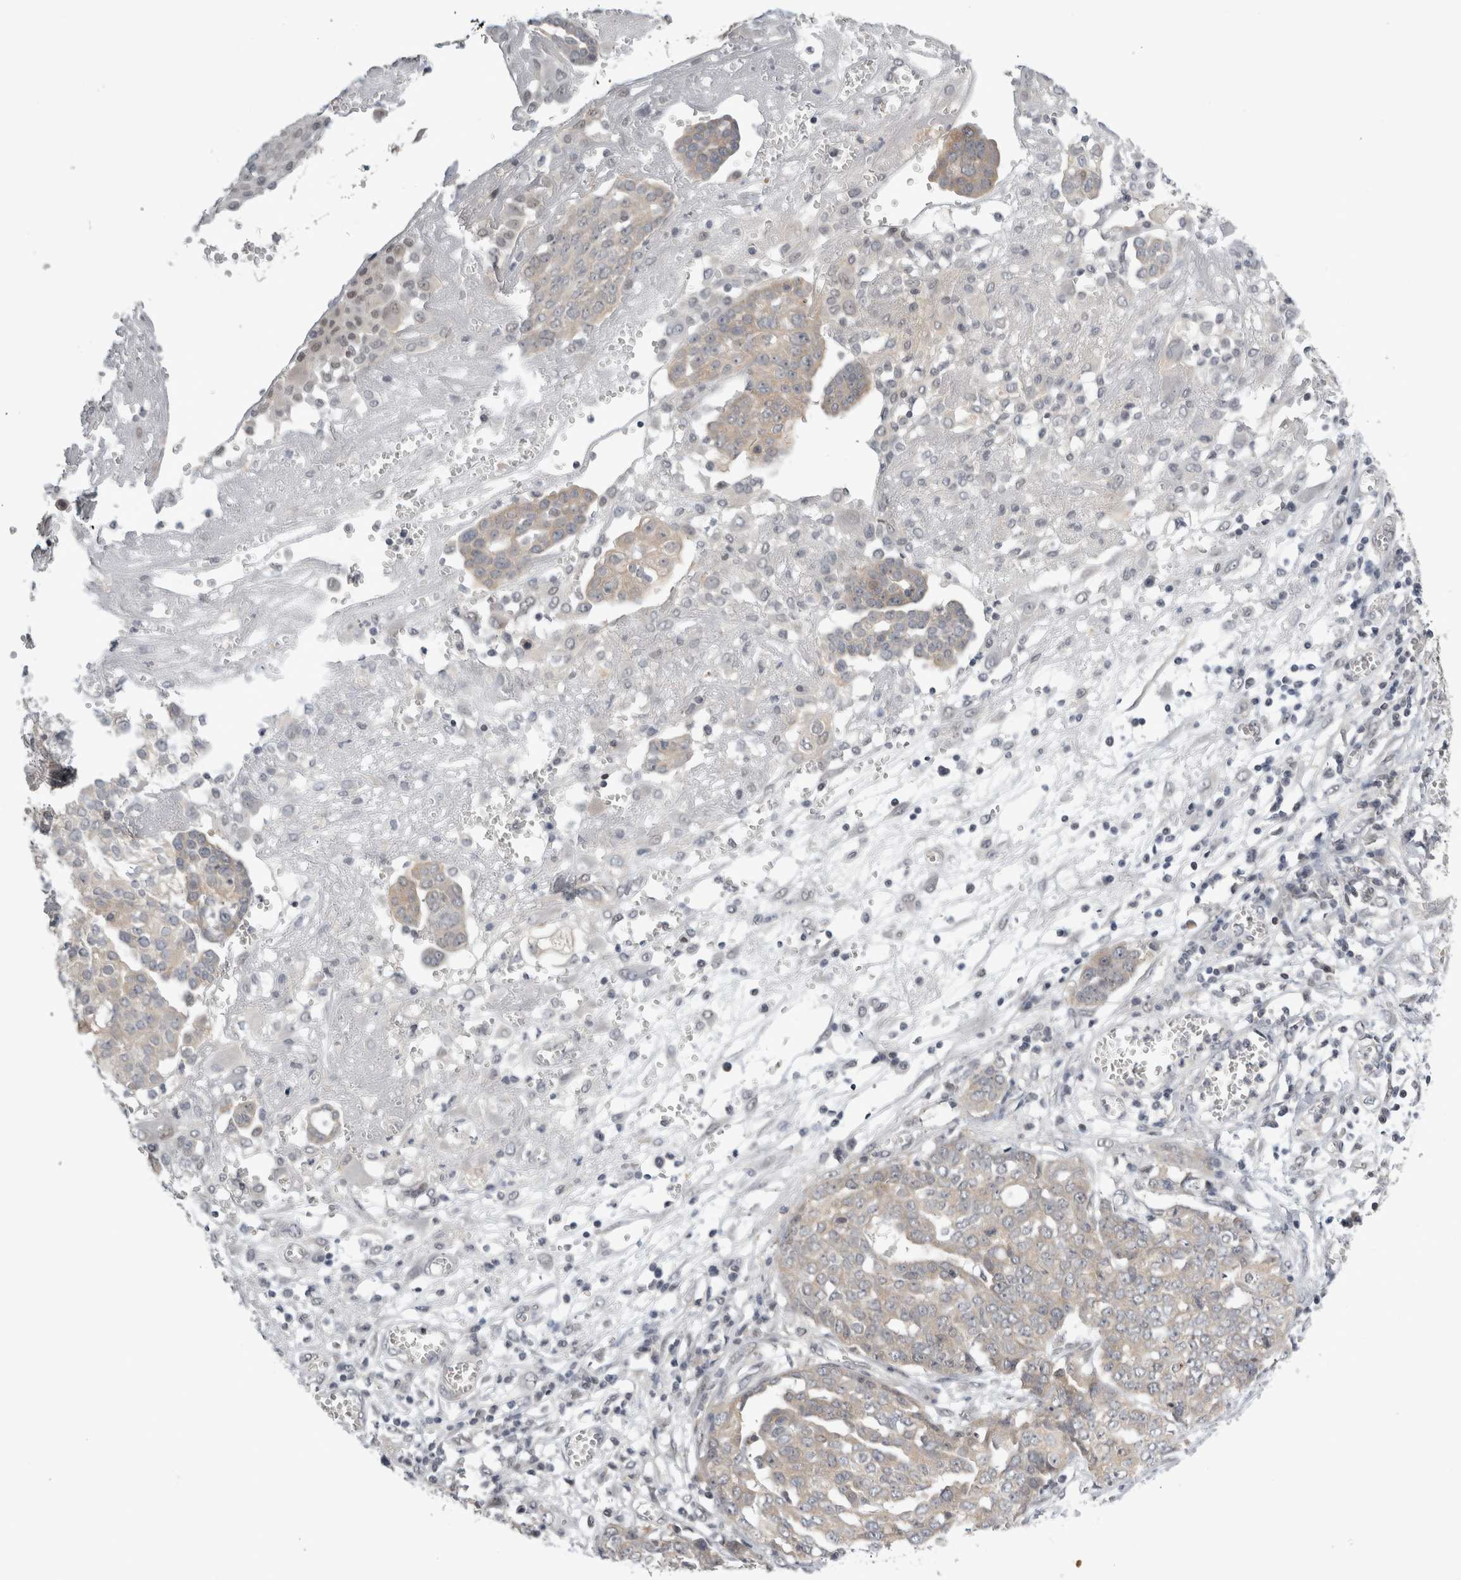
{"staining": {"intensity": "weak", "quantity": "25%-75%", "location": "cytoplasmic/membranous"}, "tissue": "ovarian cancer", "cell_type": "Tumor cells", "image_type": "cancer", "snomed": [{"axis": "morphology", "description": "Cystadenocarcinoma, serous, NOS"}, {"axis": "topography", "description": "Soft tissue"}, {"axis": "topography", "description": "Ovary"}], "caption": "Protein positivity by immunohistochemistry (IHC) displays weak cytoplasmic/membranous staining in approximately 25%-75% of tumor cells in ovarian cancer (serous cystadenocarcinoma).", "gene": "PSMB2", "patient": {"sex": "female", "age": 57}}